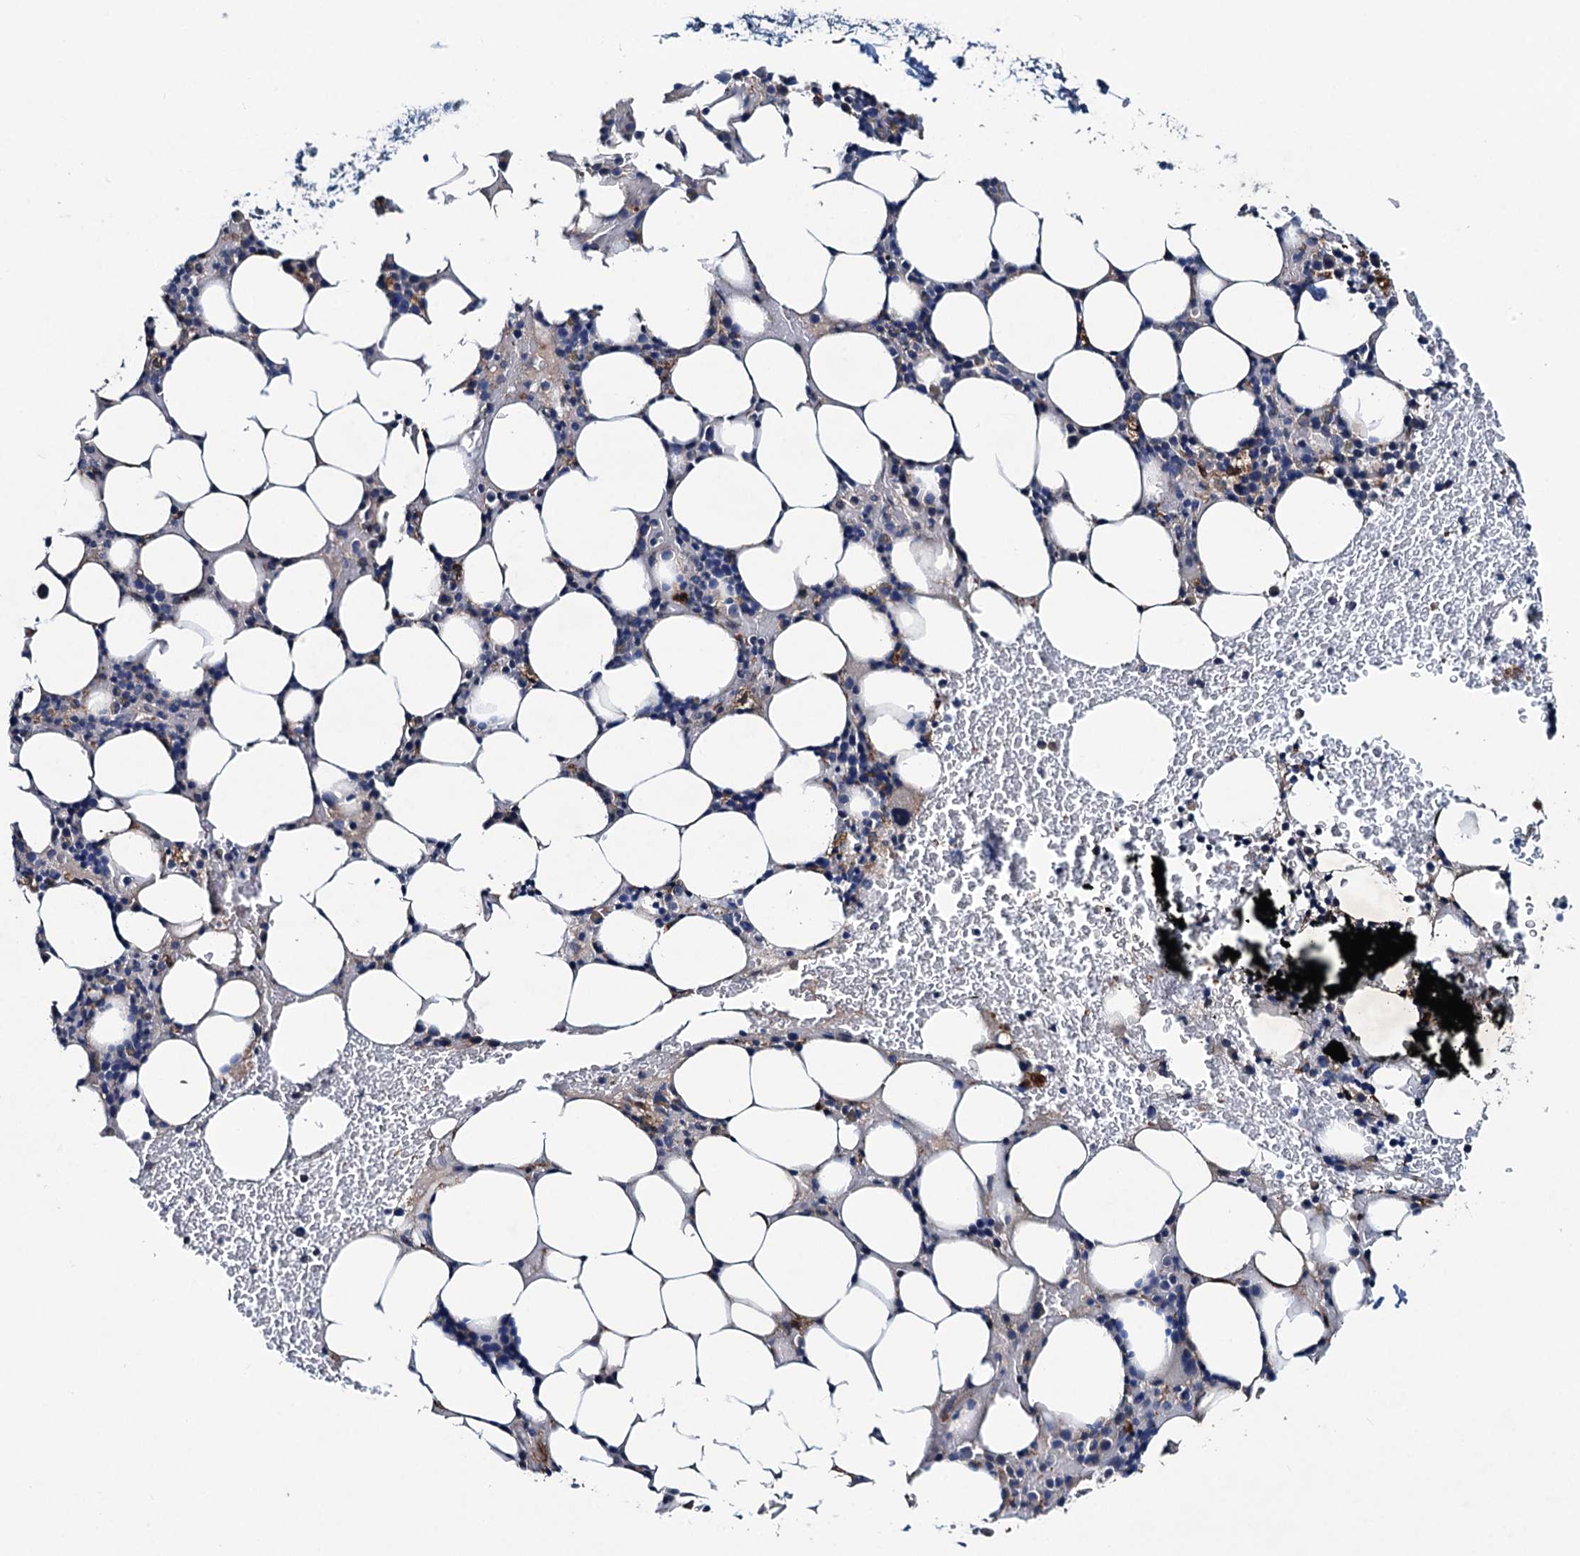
{"staining": {"intensity": "negative", "quantity": "none", "location": "none"}, "tissue": "bone marrow", "cell_type": "Hematopoietic cells", "image_type": "normal", "snomed": [{"axis": "morphology", "description": "Normal tissue, NOS"}, {"axis": "topography", "description": "Bone marrow"}], "caption": "Hematopoietic cells are negative for brown protein staining in unremarkable bone marrow. (DAB (3,3'-diaminobenzidine) IHC, high magnification).", "gene": "RTKN2", "patient": {"sex": "male", "age": 78}}